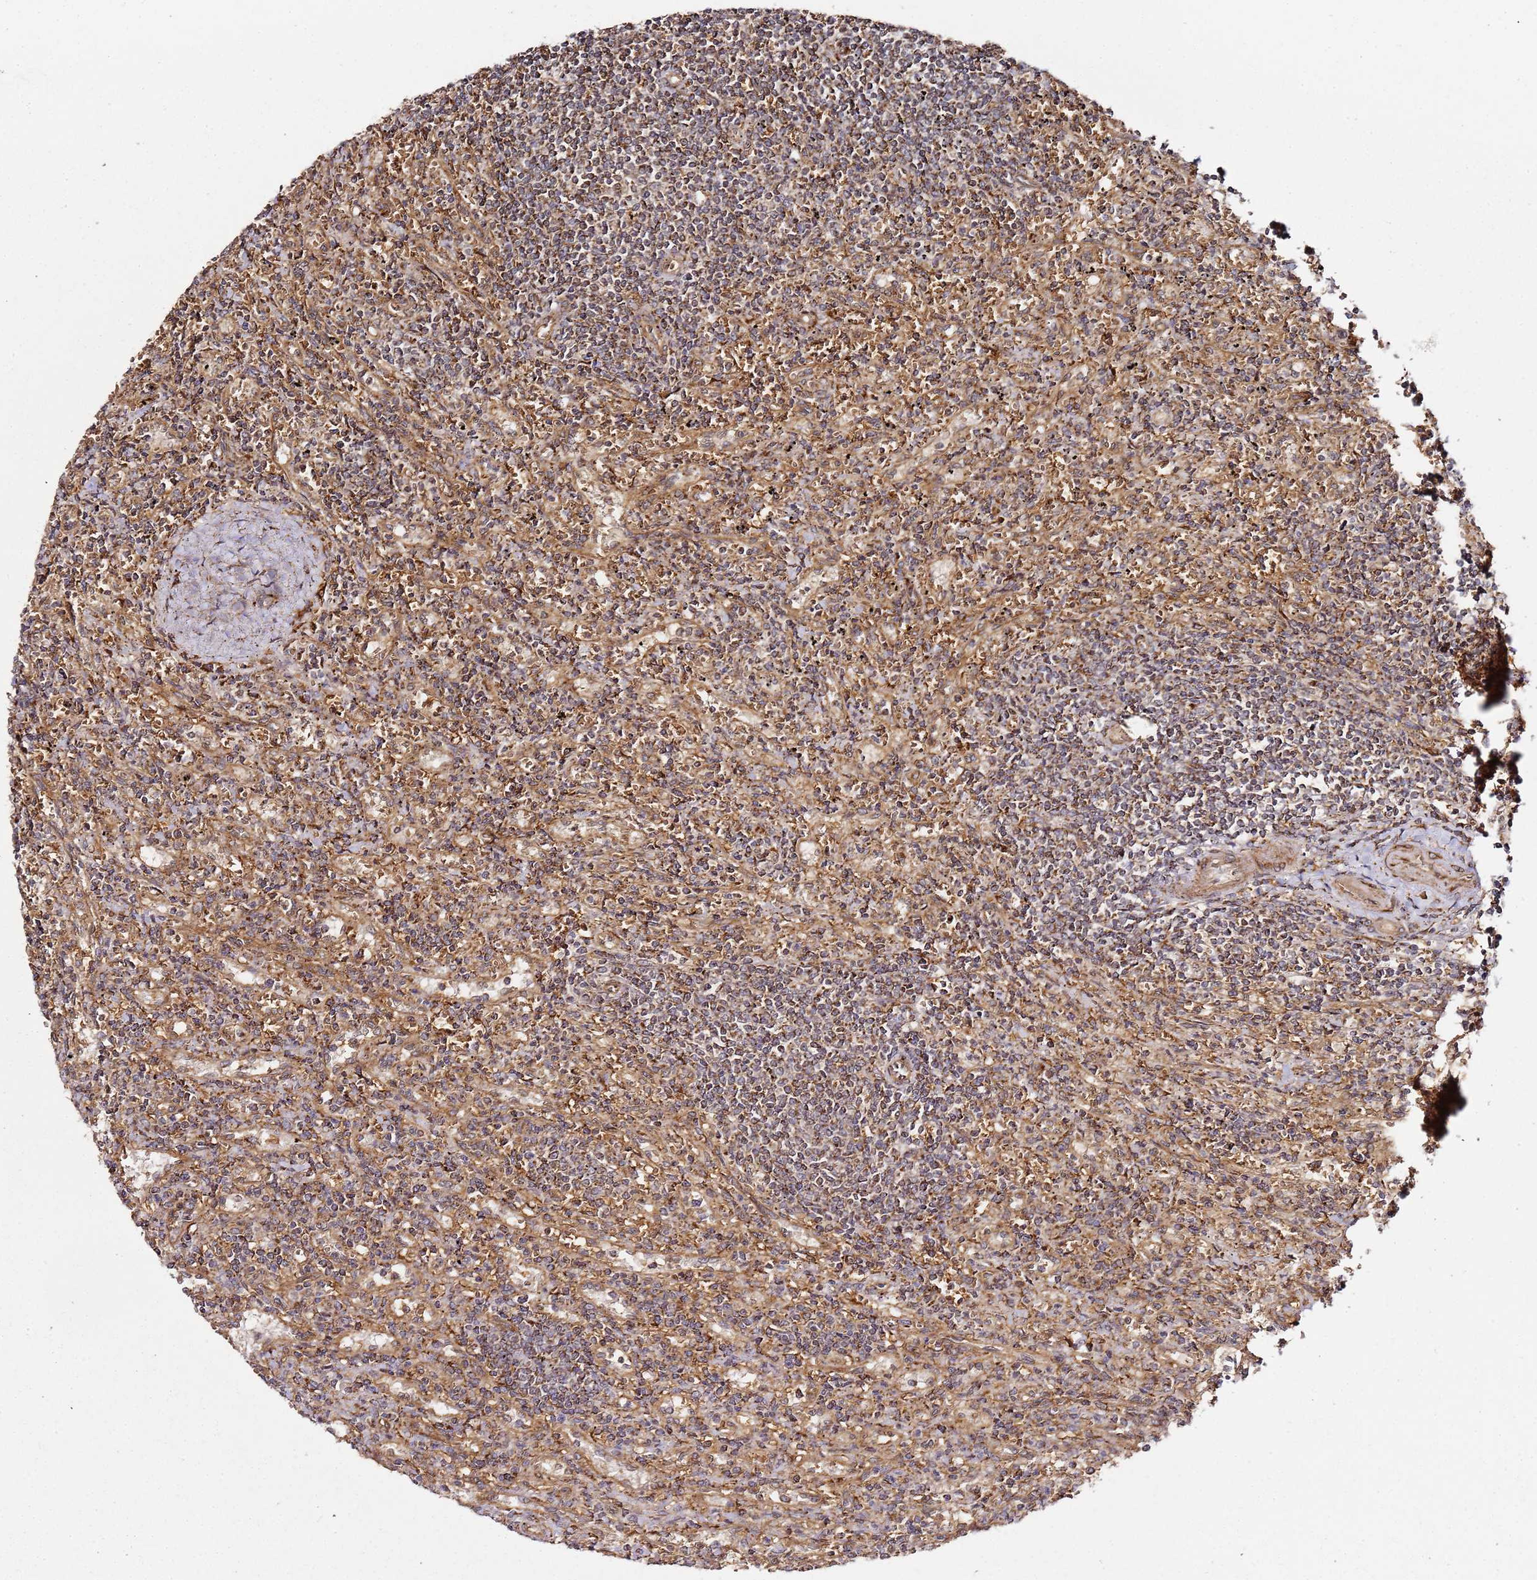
{"staining": {"intensity": "strong", "quantity": ">75%", "location": "cytoplasmic/membranous"}, "tissue": "lymphoma", "cell_type": "Tumor cells", "image_type": "cancer", "snomed": [{"axis": "morphology", "description": "Malignant lymphoma, non-Hodgkin's type, Low grade"}, {"axis": "topography", "description": "Spleen"}], "caption": "An IHC histopathology image of neoplastic tissue is shown. Protein staining in brown shows strong cytoplasmic/membranous positivity in low-grade malignant lymphoma, non-Hodgkin's type within tumor cells.", "gene": "TM2D2", "patient": {"sex": "male", "age": 76}}